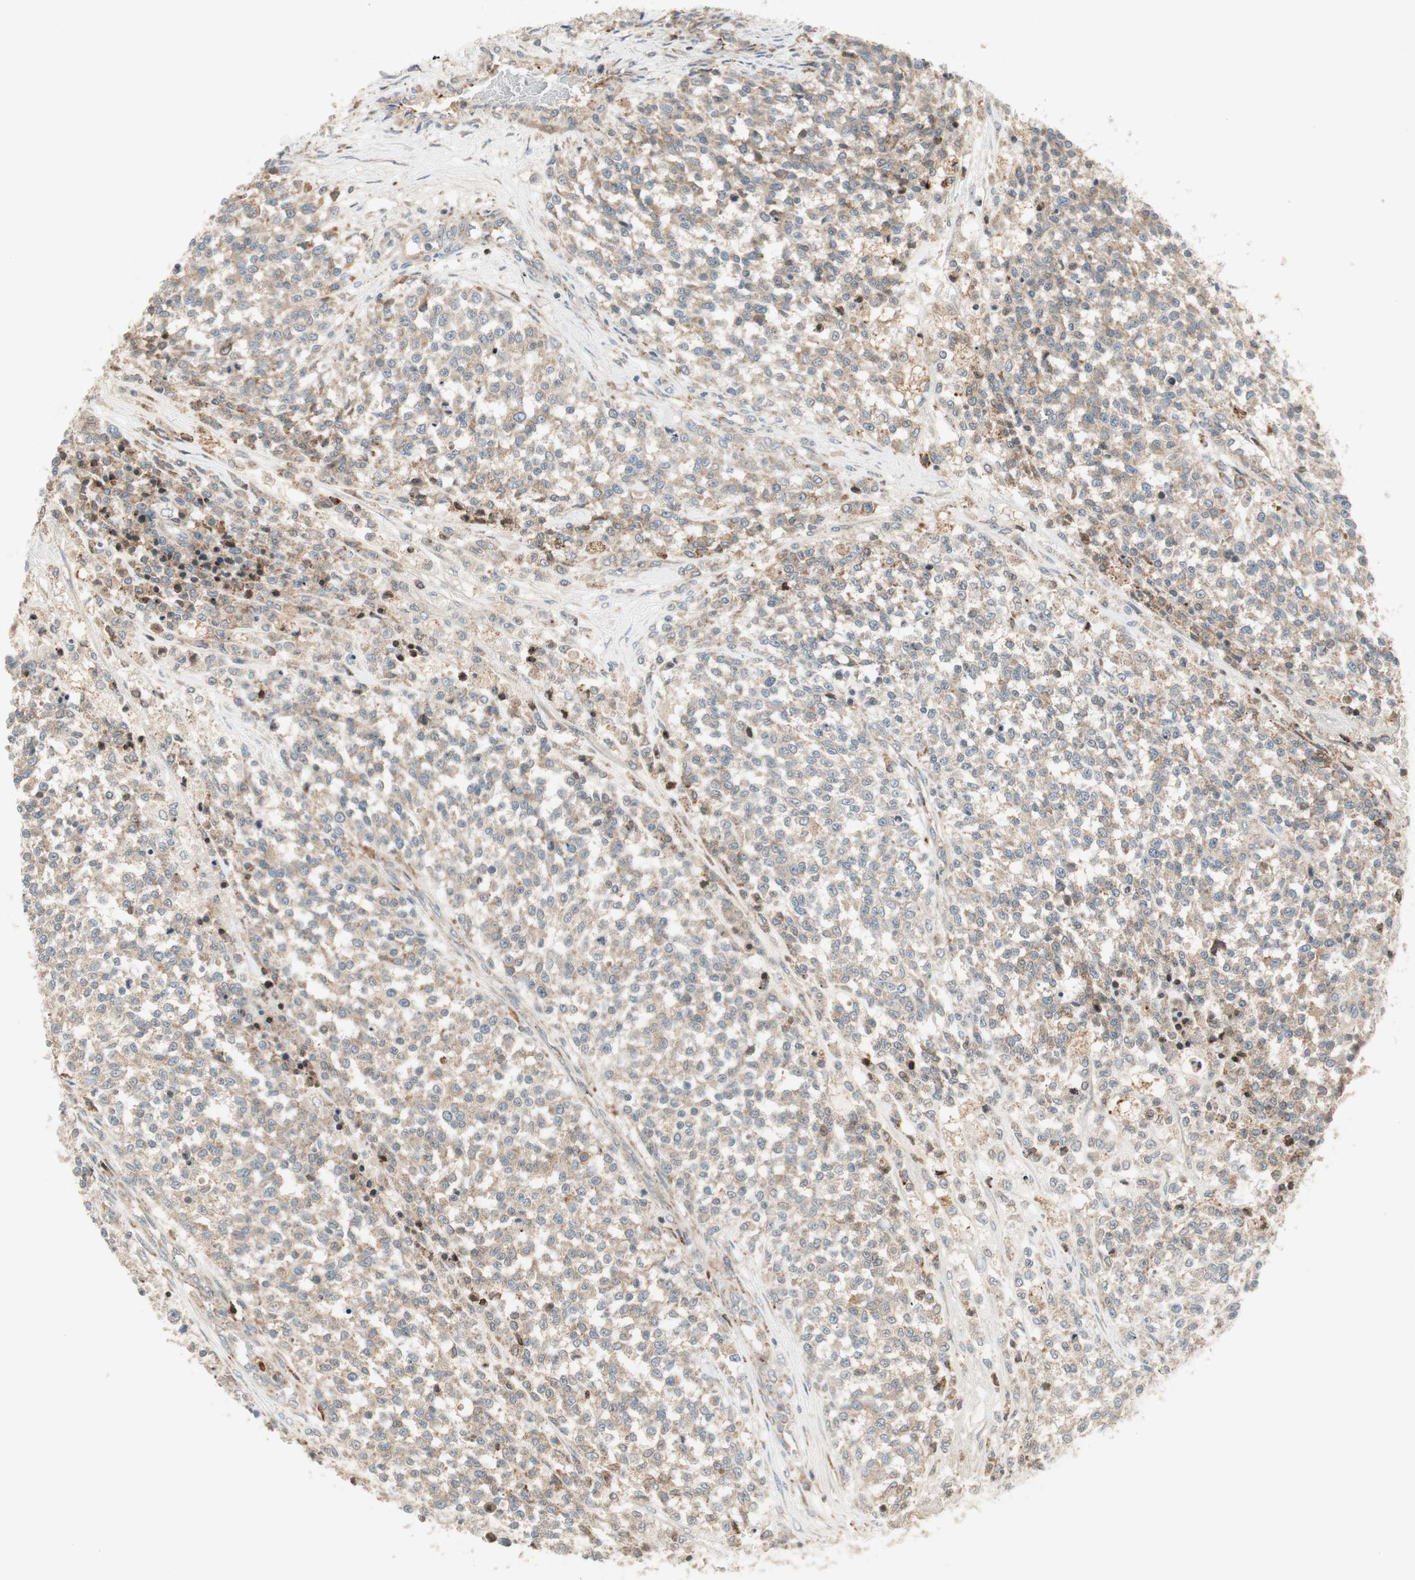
{"staining": {"intensity": "weak", "quantity": ">75%", "location": "cytoplasmic/membranous"}, "tissue": "testis cancer", "cell_type": "Tumor cells", "image_type": "cancer", "snomed": [{"axis": "morphology", "description": "Seminoma, NOS"}, {"axis": "topography", "description": "Testis"}], "caption": "This histopathology image shows immunohistochemistry (IHC) staining of testis seminoma, with low weak cytoplasmic/membranous expression in about >75% of tumor cells.", "gene": "SFRP1", "patient": {"sex": "male", "age": 59}}